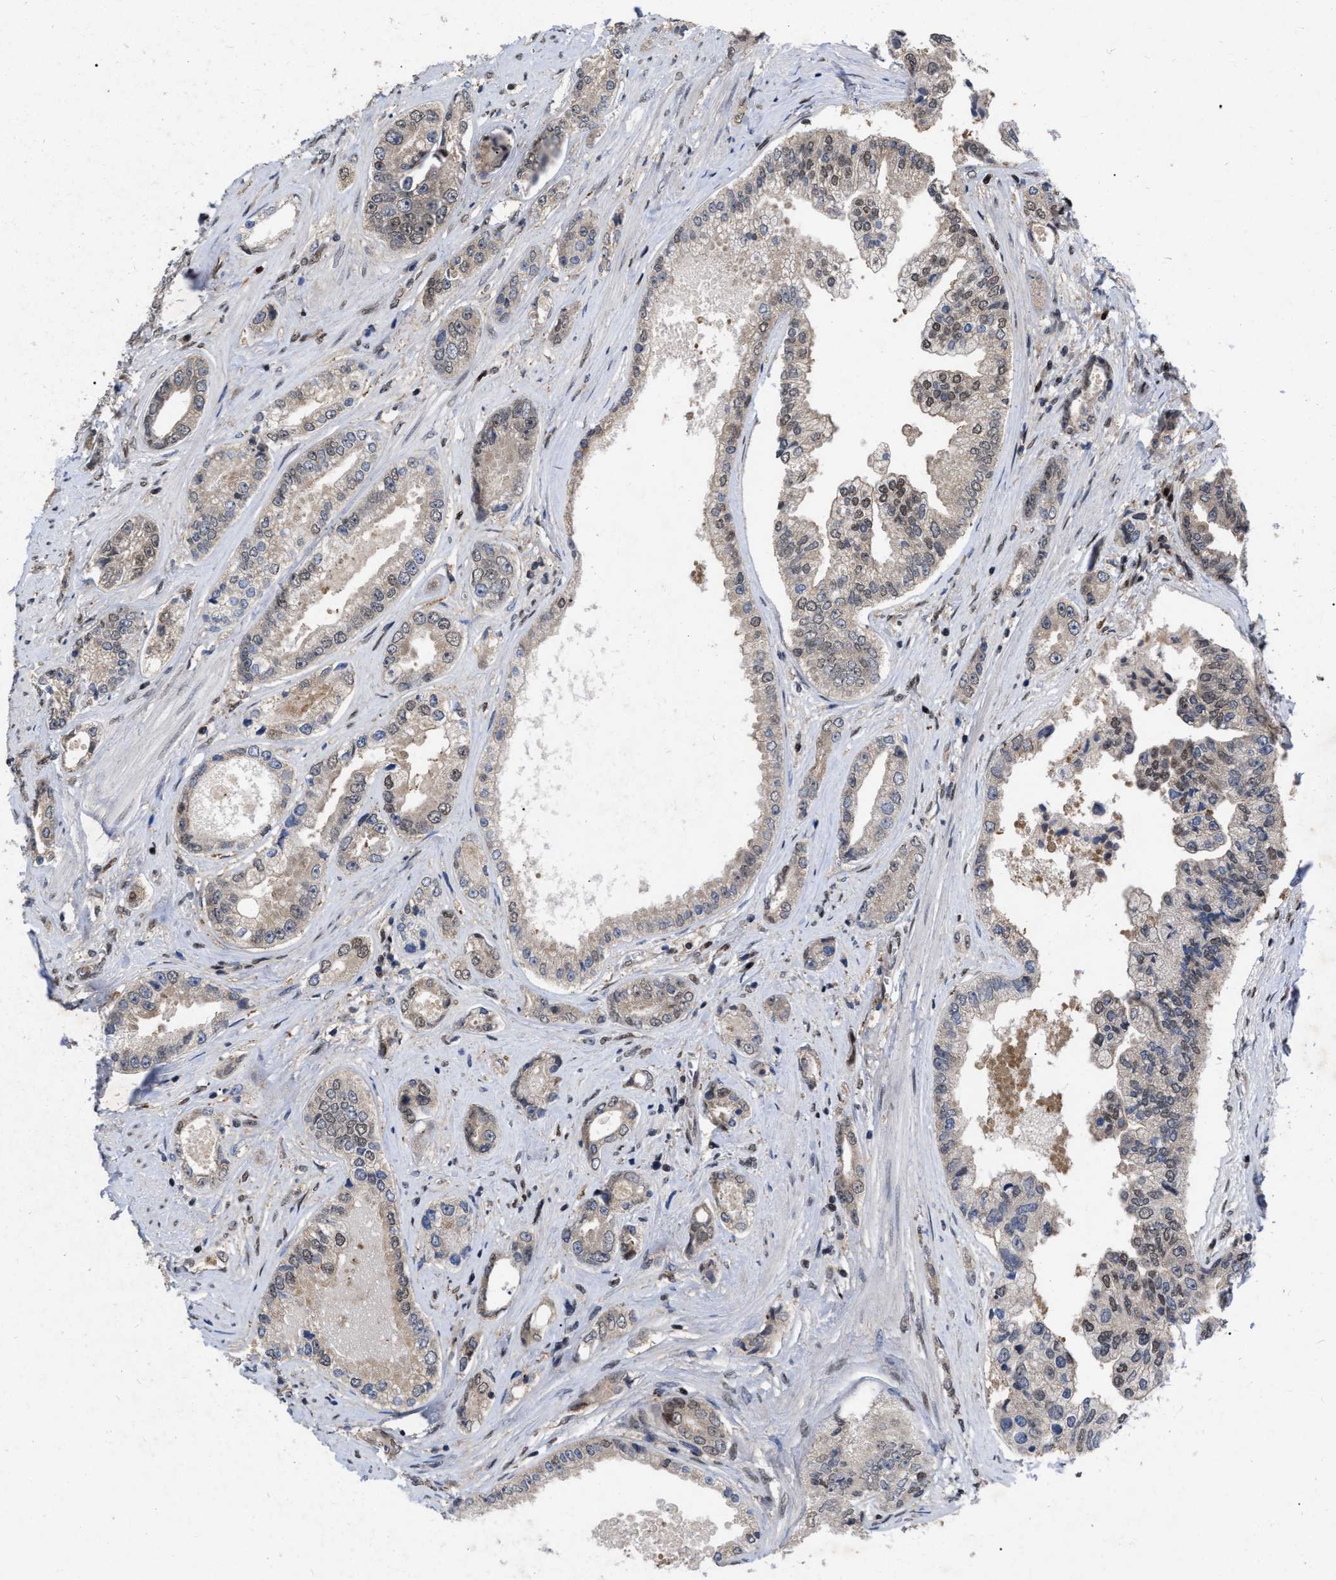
{"staining": {"intensity": "weak", "quantity": "<25%", "location": "nuclear"}, "tissue": "prostate cancer", "cell_type": "Tumor cells", "image_type": "cancer", "snomed": [{"axis": "morphology", "description": "Adenocarcinoma, High grade"}, {"axis": "topography", "description": "Prostate"}], "caption": "IHC histopathology image of human prostate cancer stained for a protein (brown), which demonstrates no staining in tumor cells. Nuclei are stained in blue.", "gene": "MDM4", "patient": {"sex": "male", "age": 61}}